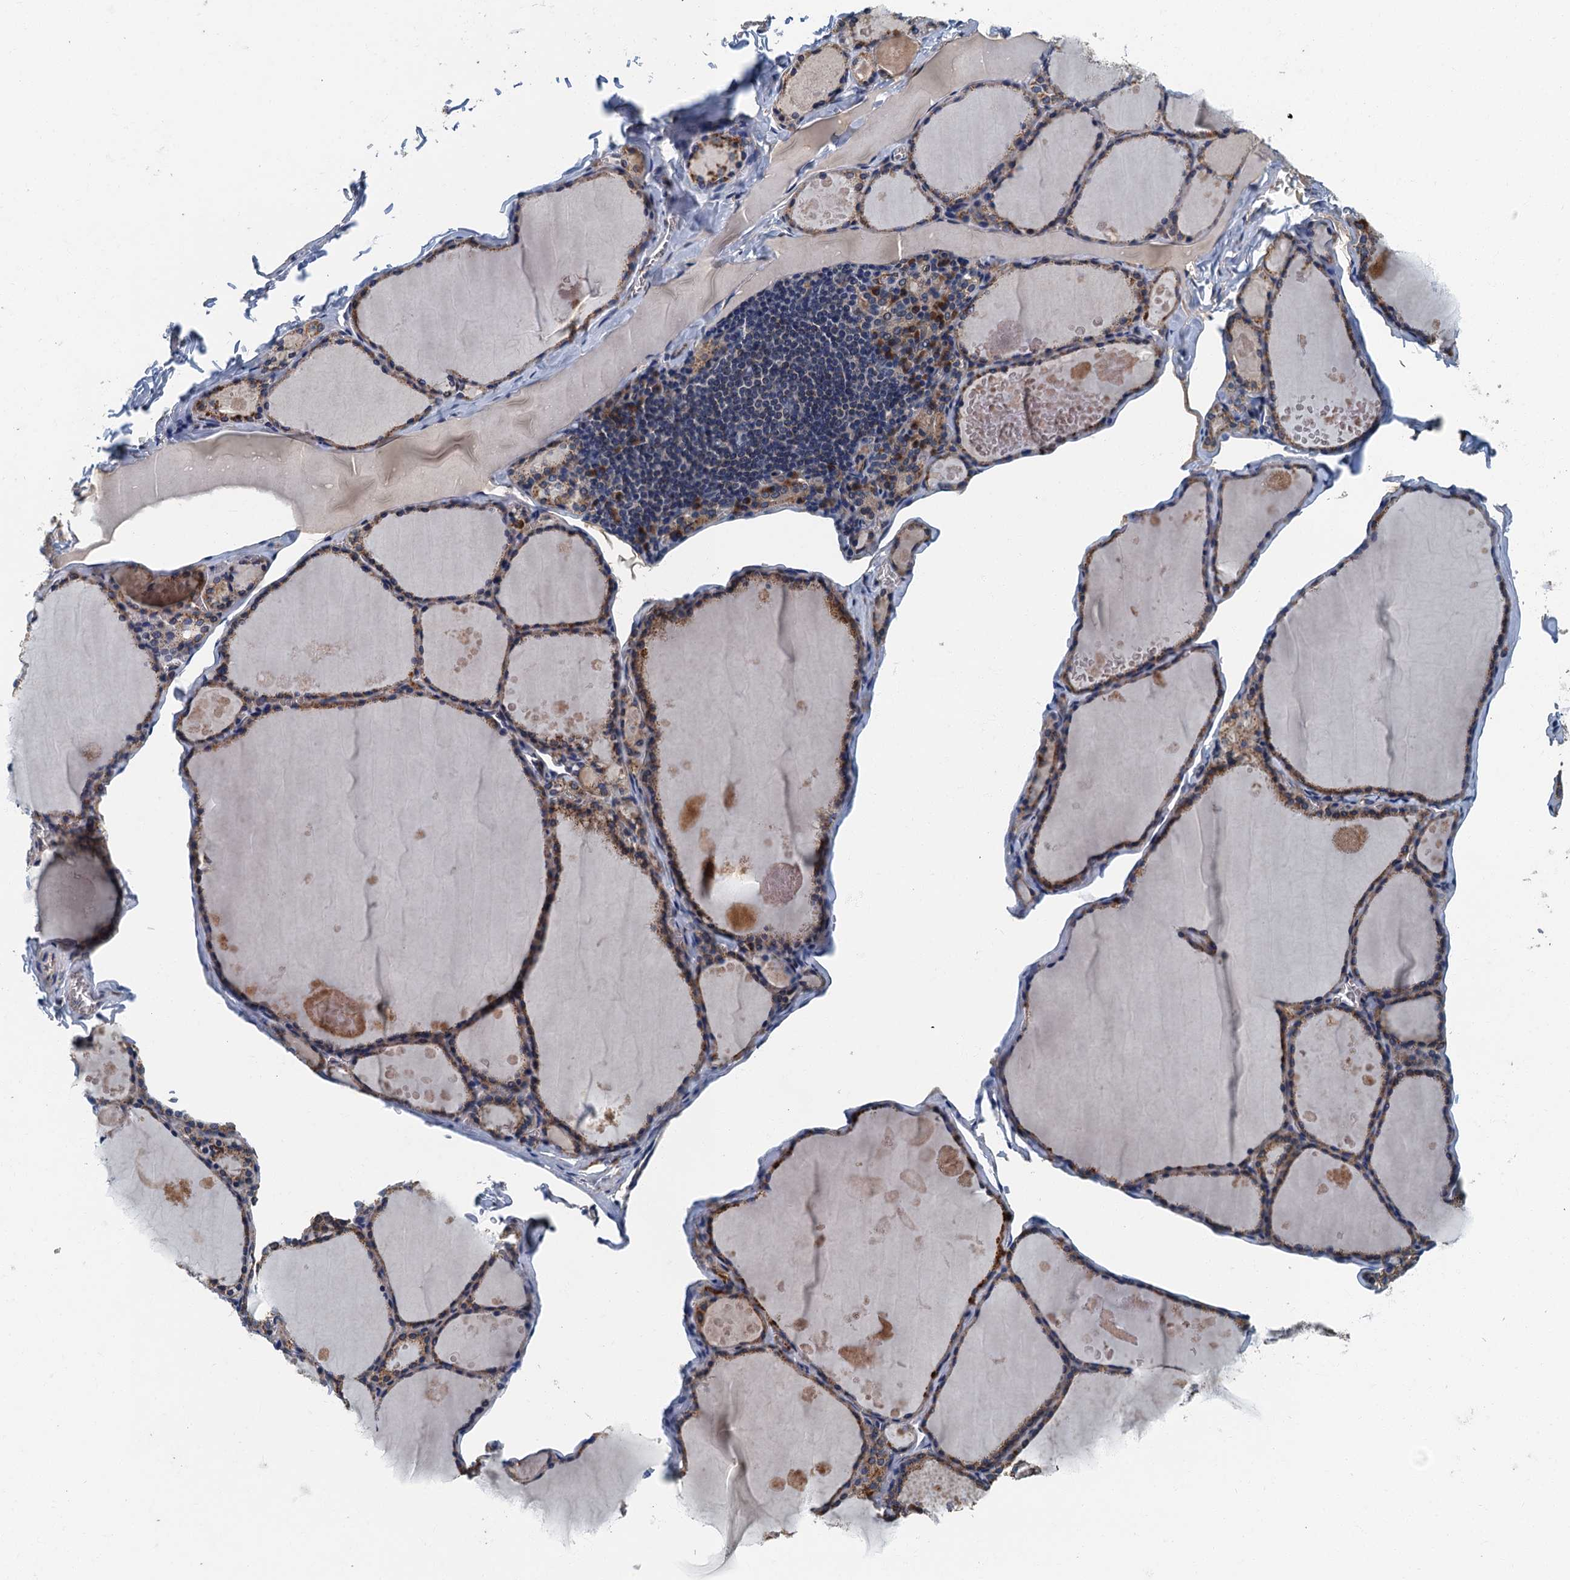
{"staining": {"intensity": "moderate", "quantity": ">75%", "location": "cytoplasmic/membranous"}, "tissue": "thyroid gland", "cell_type": "Glandular cells", "image_type": "normal", "snomed": [{"axis": "morphology", "description": "Normal tissue, NOS"}, {"axis": "topography", "description": "Thyroid gland"}], "caption": "A brown stain shows moderate cytoplasmic/membranous expression of a protein in glandular cells of normal thyroid gland. The staining was performed using DAB to visualize the protein expression in brown, while the nuclei were stained in blue with hematoxylin (Magnification: 20x).", "gene": "DDX49", "patient": {"sex": "male", "age": 56}}